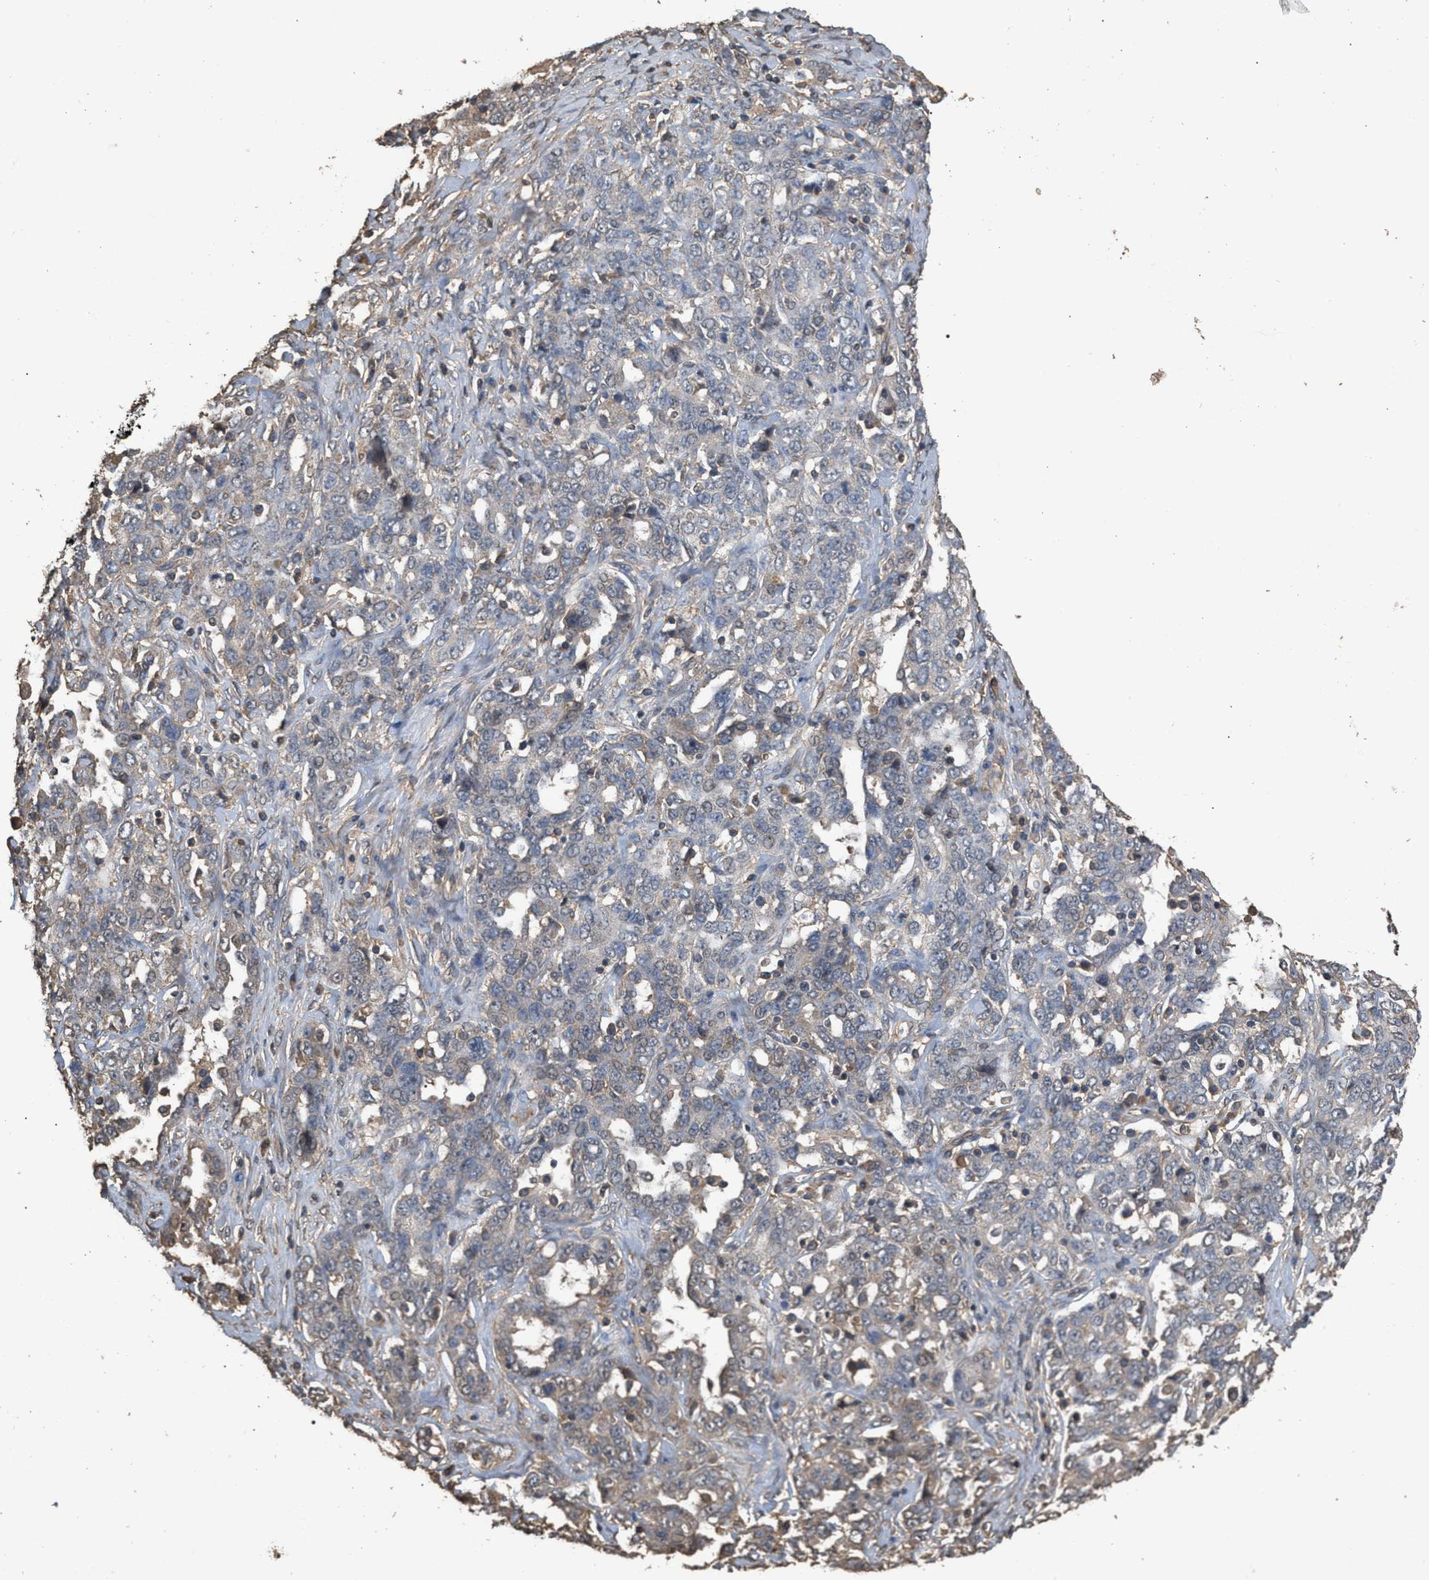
{"staining": {"intensity": "weak", "quantity": "<25%", "location": "cytoplasmic/membranous"}, "tissue": "ovarian cancer", "cell_type": "Tumor cells", "image_type": "cancer", "snomed": [{"axis": "morphology", "description": "Carcinoma, endometroid"}, {"axis": "topography", "description": "Ovary"}], "caption": "DAB (3,3'-diaminobenzidine) immunohistochemical staining of ovarian cancer (endometroid carcinoma) displays no significant positivity in tumor cells.", "gene": "HTRA3", "patient": {"sex": "female", "age": 62}}